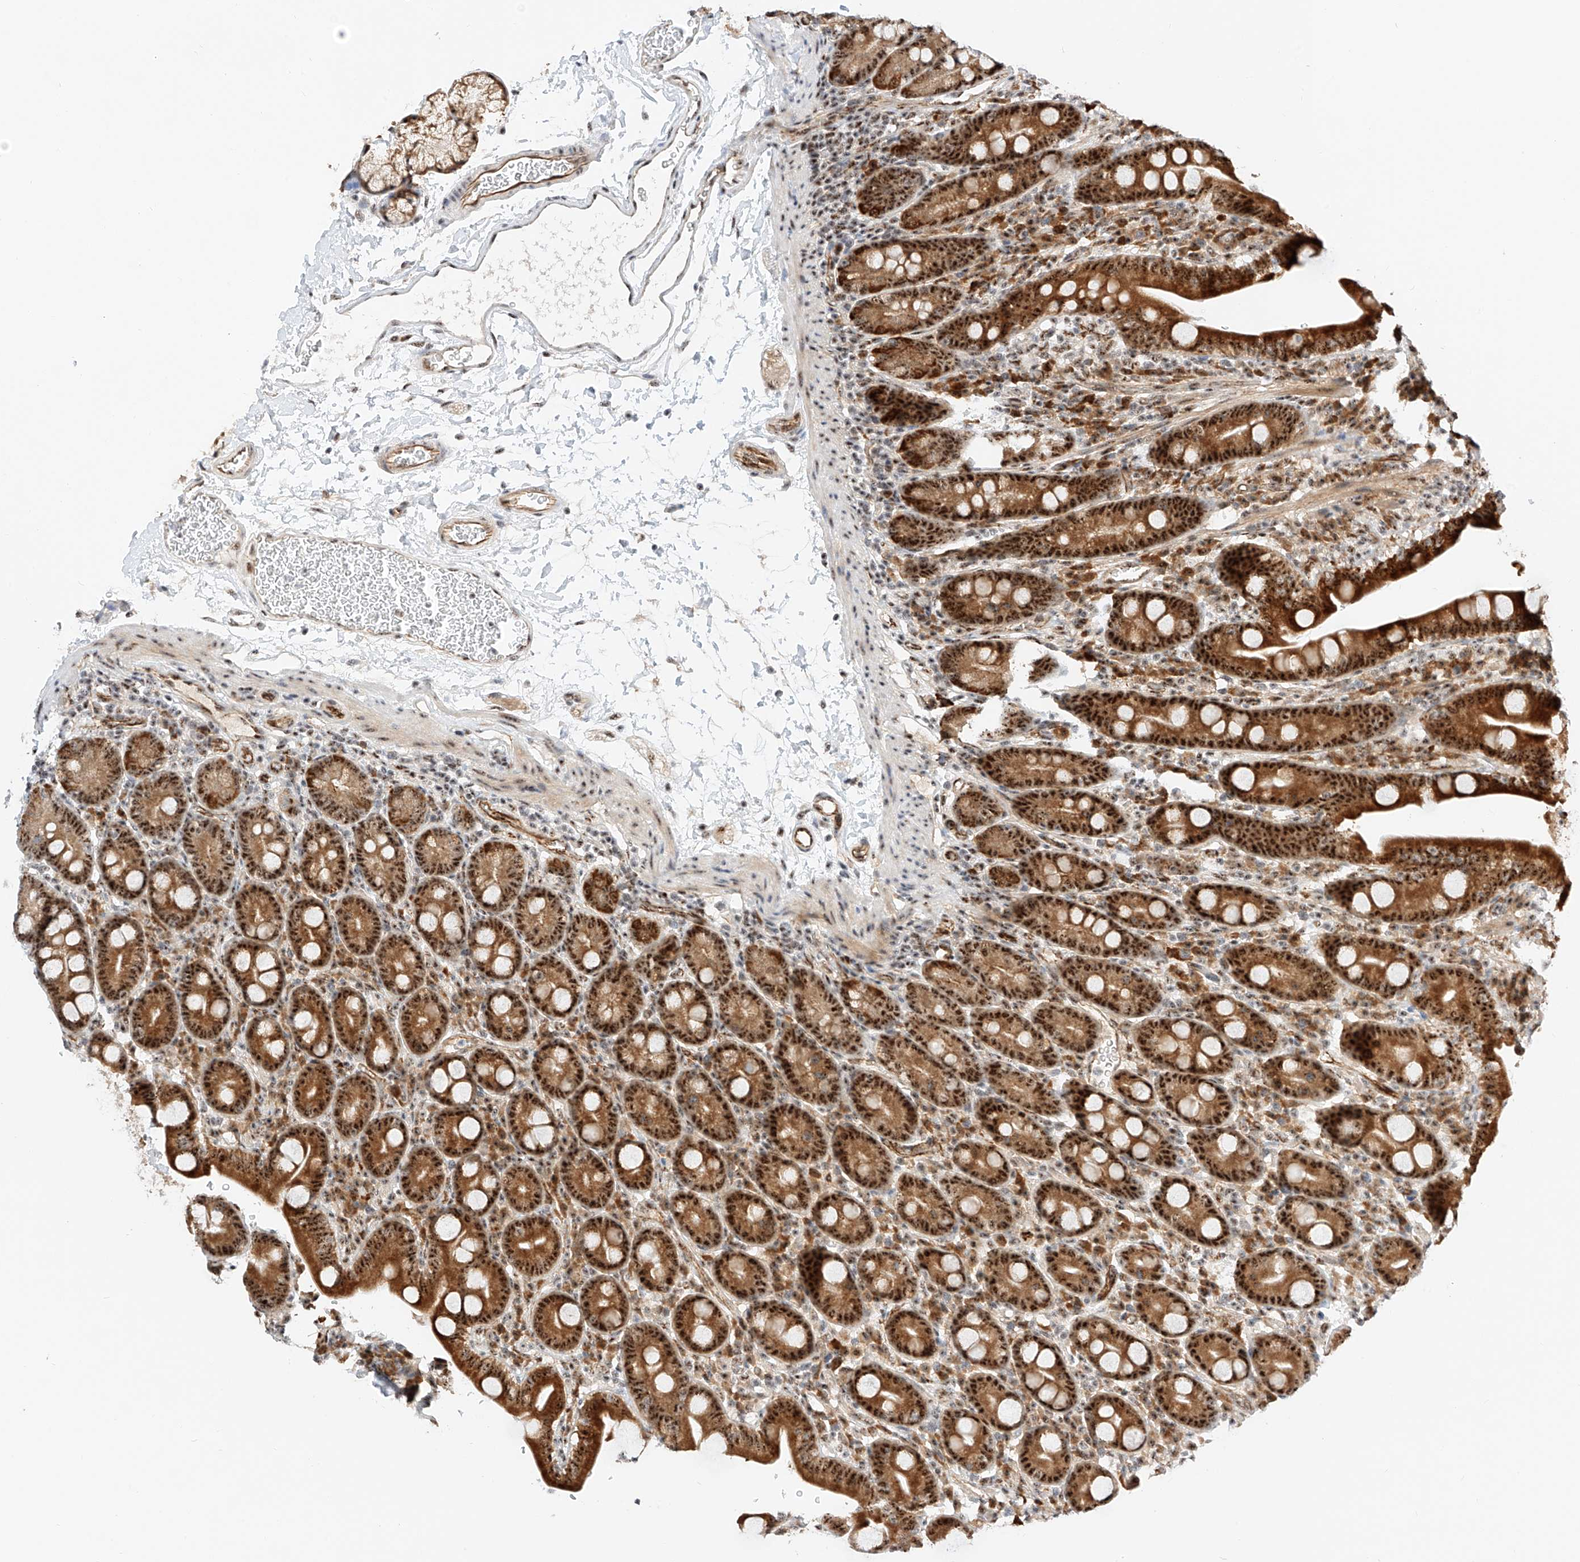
{"staining": {"intensity": "strong", "quantity": ">75%", "location": "cytoplasmic/membranous,nuclear"}, "tissue": "duodenum", "cell_type": "Glandular cells", "image_type": "normal", "snomed": [{"axis": "morphology", "description": "Normal tissue, NOS"}, {"axis": "topography", "description": "Duodenum"}], "caption": "This micrograph reveals immunohistochemistry staining of benign duodenum, with high strong cytoplasmic/membranous,nuclear positivity in approximately >75% of glandular cells.", "gene": "ATXN7L2", "patient": {"sex": "male", "age": 35}}